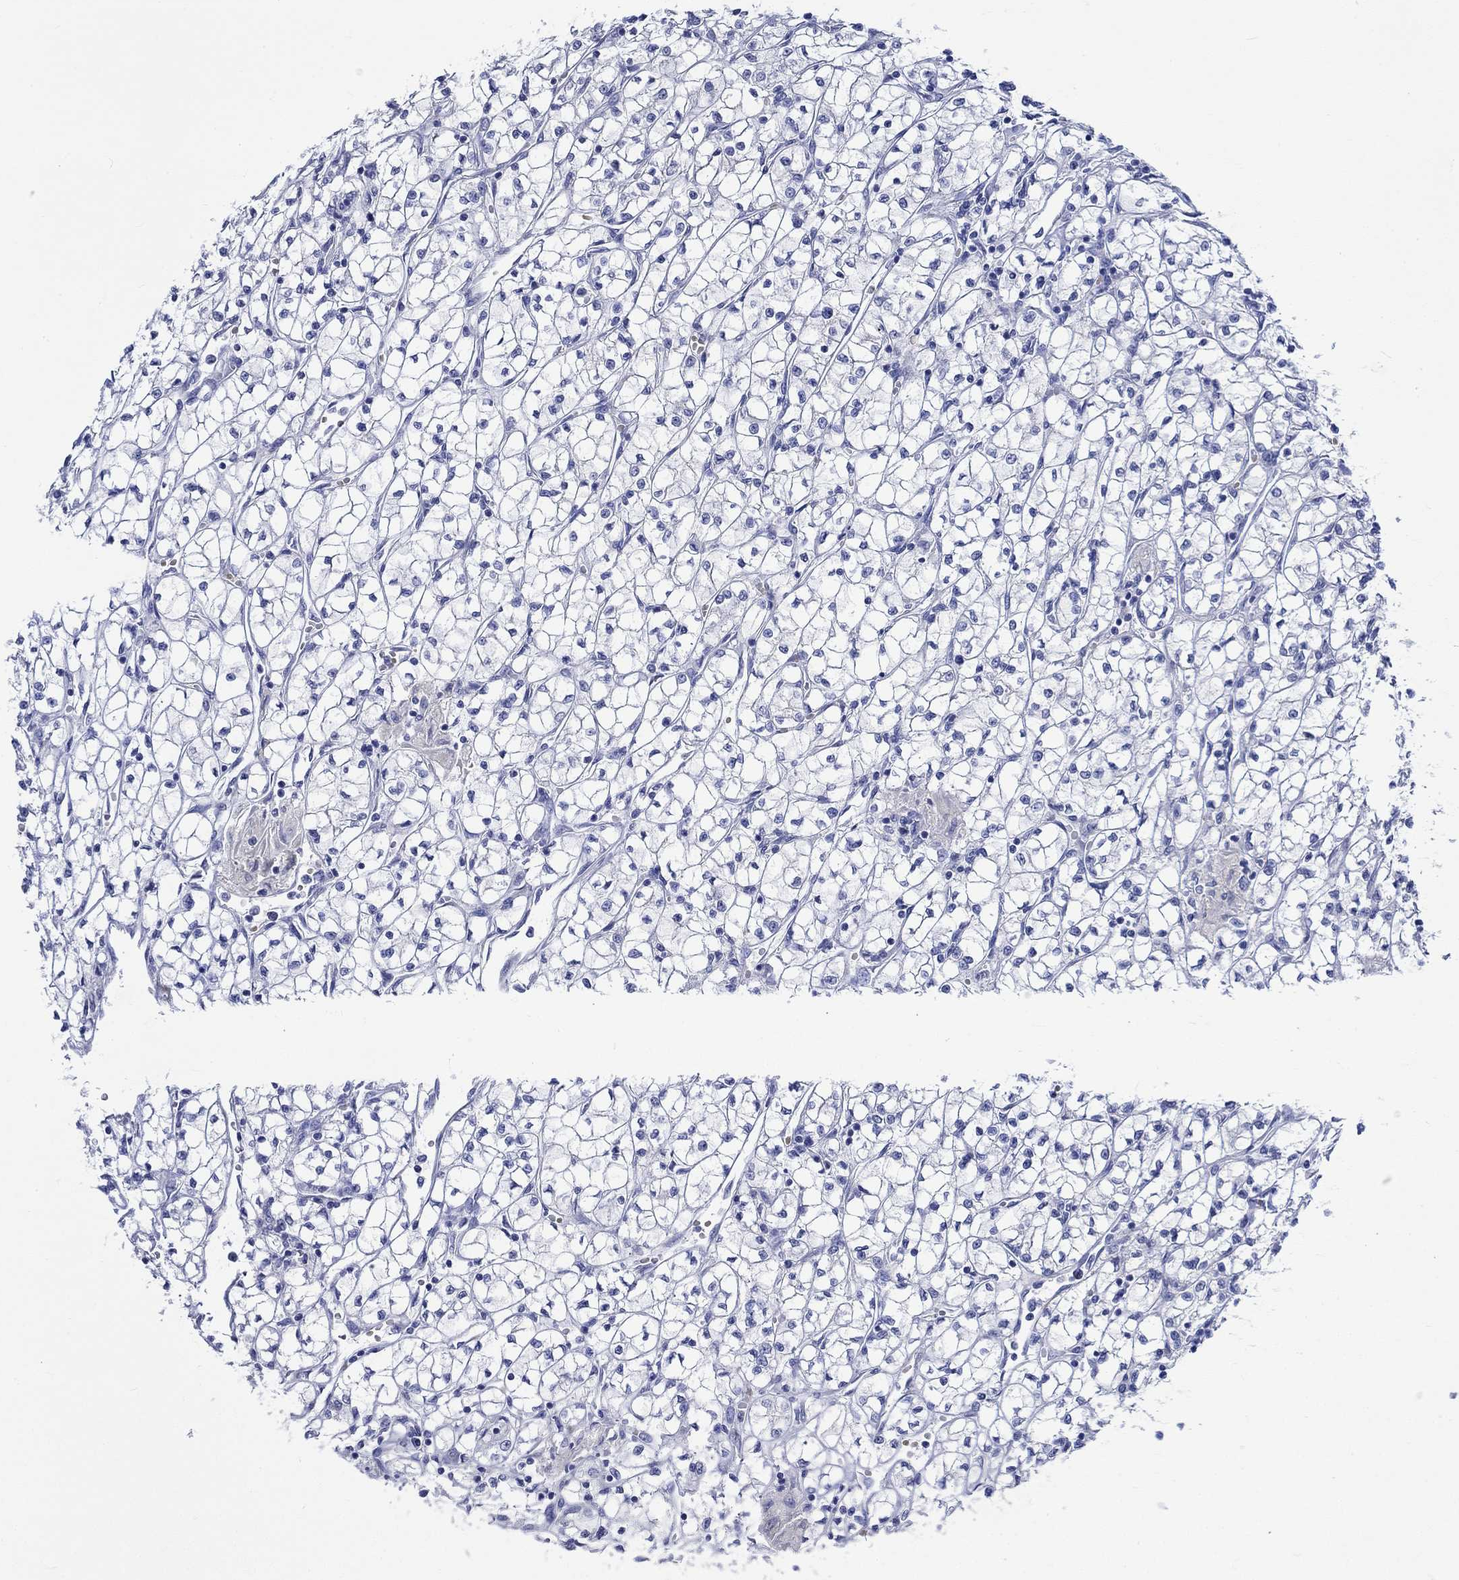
{"staining": {"intensity": "negative", "quantity": "none", "location": "none"}, "tissue": "renal cancer", "cell_type": "Tumor cells", "image_type": "cancer", "snomed": [{"axis": "morphology", "description": "Adenocarcinoma, NOS"}, {"axis": "topography", "description": "Kidney"}], "caption": "Tumor cells are negative for protein expression in human renal cancer (adenocarcinoma). (DAB (3,3'-diaminobenzidine) IHC visualized using brightfield microscopy, high magnification).", "gene": "NRIP3", "patient": {"sex": "female", "age": 64}}